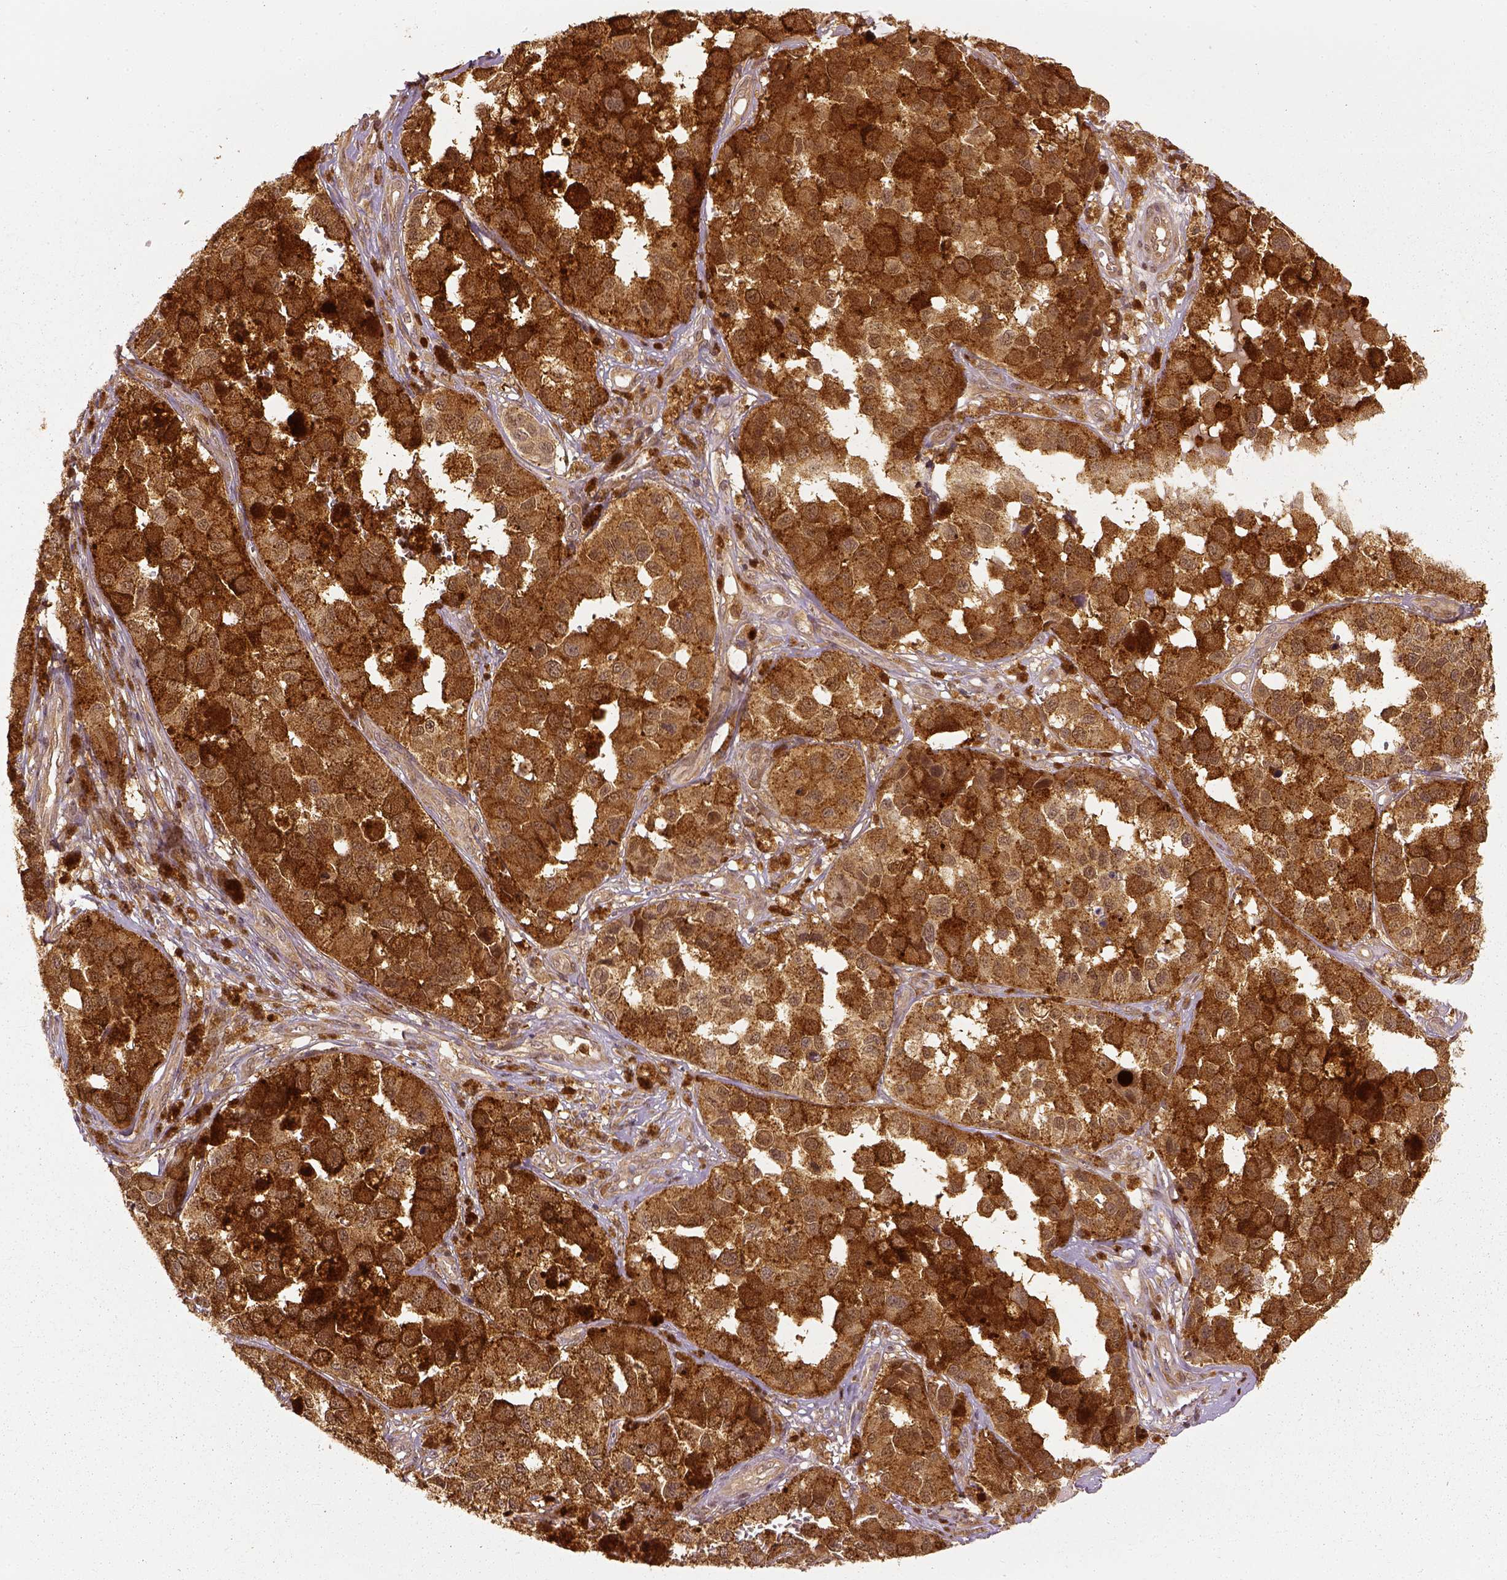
{"staining": {"intensity": "strong", "quantity": ">75%", "location": "cytoplasmic/membranous"}, "tissue": "melanoma", "cell_type": "Tumor cells", "image_type": "cancer", "snomed": [{"axis": "morphology", "description": "Malignant melanoma, NOS"}, {"axis": "topography", "description": "Skin"}], "caption": "Tumor cells show strong cytoplasmic/membranous positivity in approximately >75% of cells in malignant melanoma. The staining is performed using DAB brown chromogen to label protein expression. The nuclei are counter-stained blue using hematoxylin.", "gene": "GPI", "patient": {"sex": "female", "age": 58}}